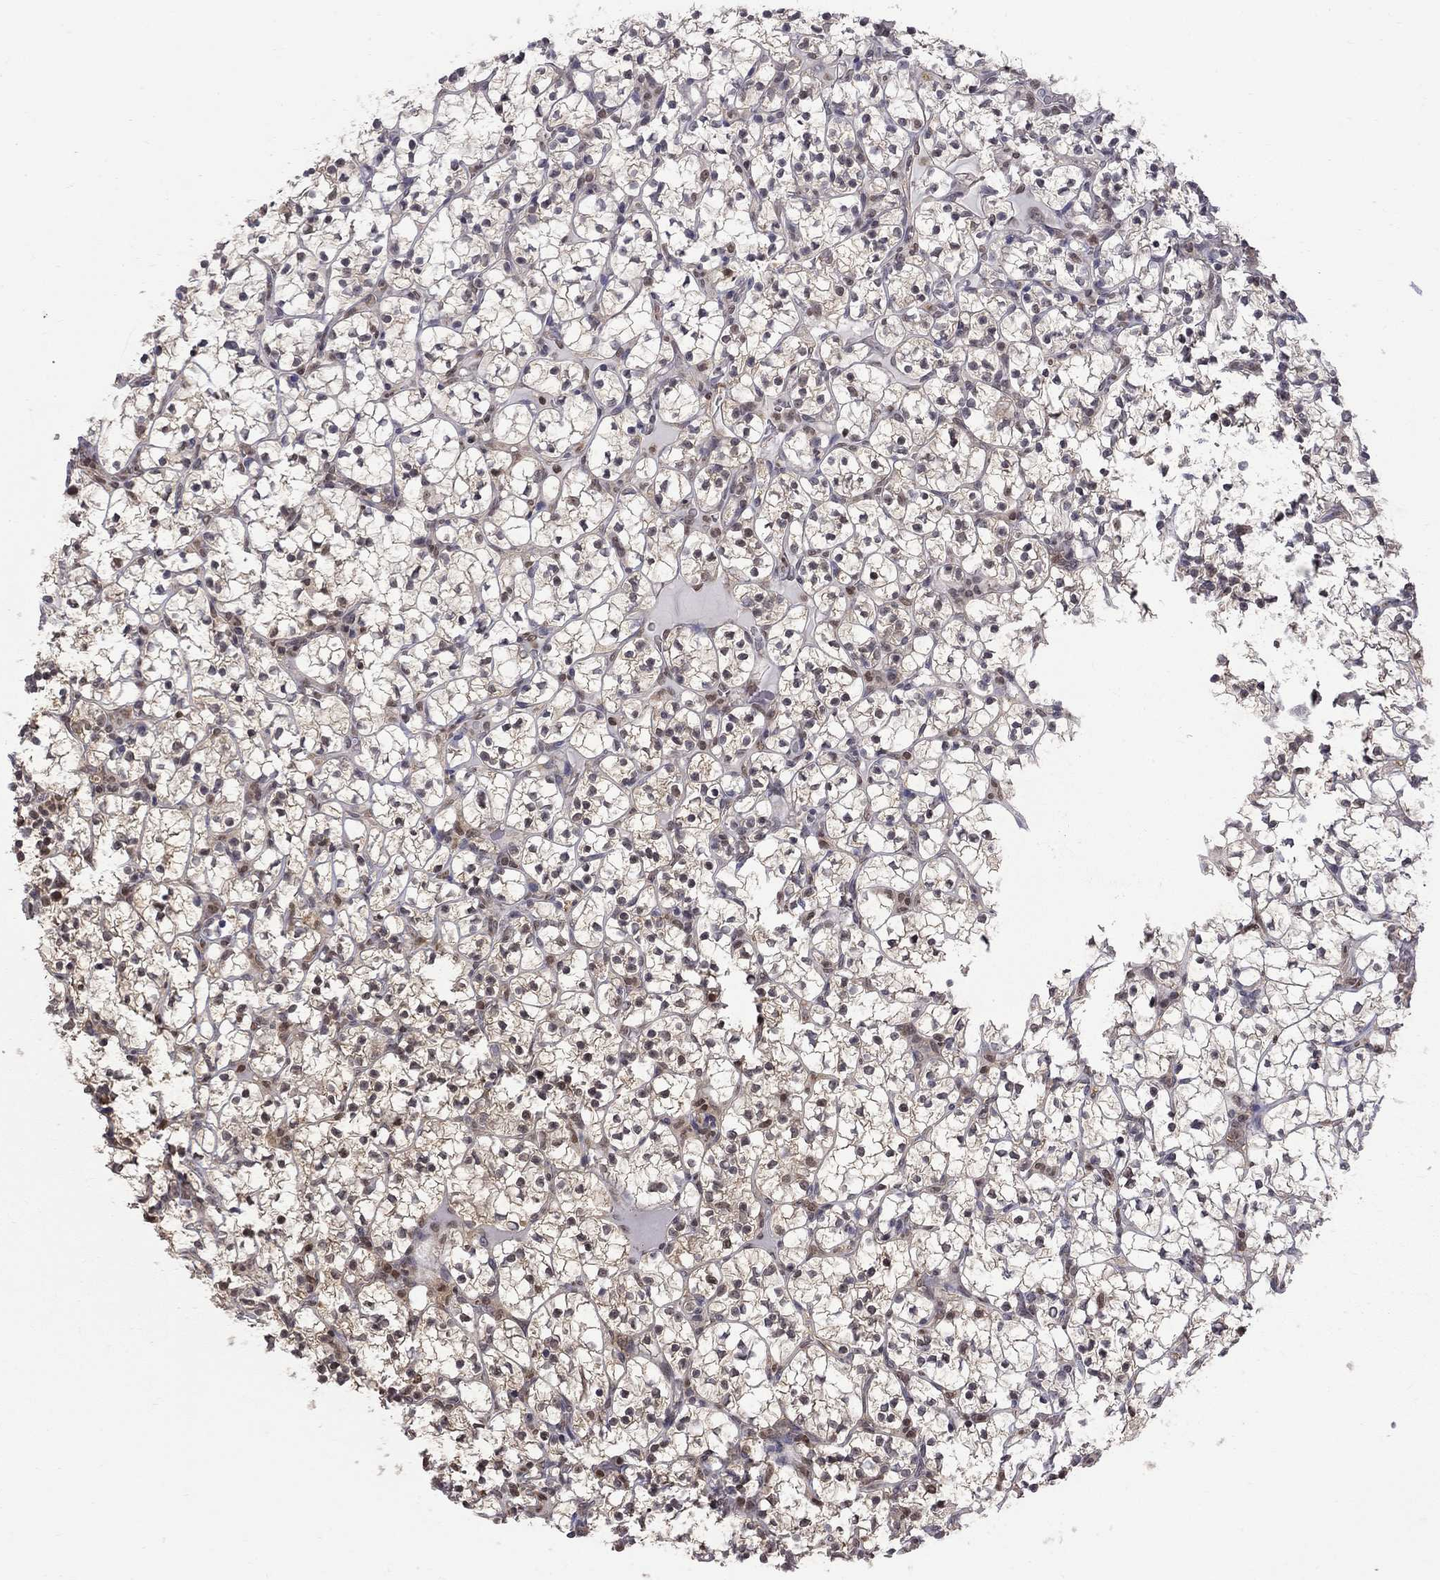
{"staining": {"intensity": "weak", "quantity": "<25%", "location": "nuclear"}, "tissue": "renal cancer", "cell_type": "Tumor cells", "image_type": "cancer", "snomed": [{"axis": "morphology", "description": "Adenocarcinoma, NOS"}, {"axis": "topography", "description": "Kidney"}], "caption": "This is a image of immunohistochemistry staining of adenocarcinoma (renal), which shows no positivity in tumor cells.", "gene": "RFWD3", "patient": {"sex": "female", "age": 89}}